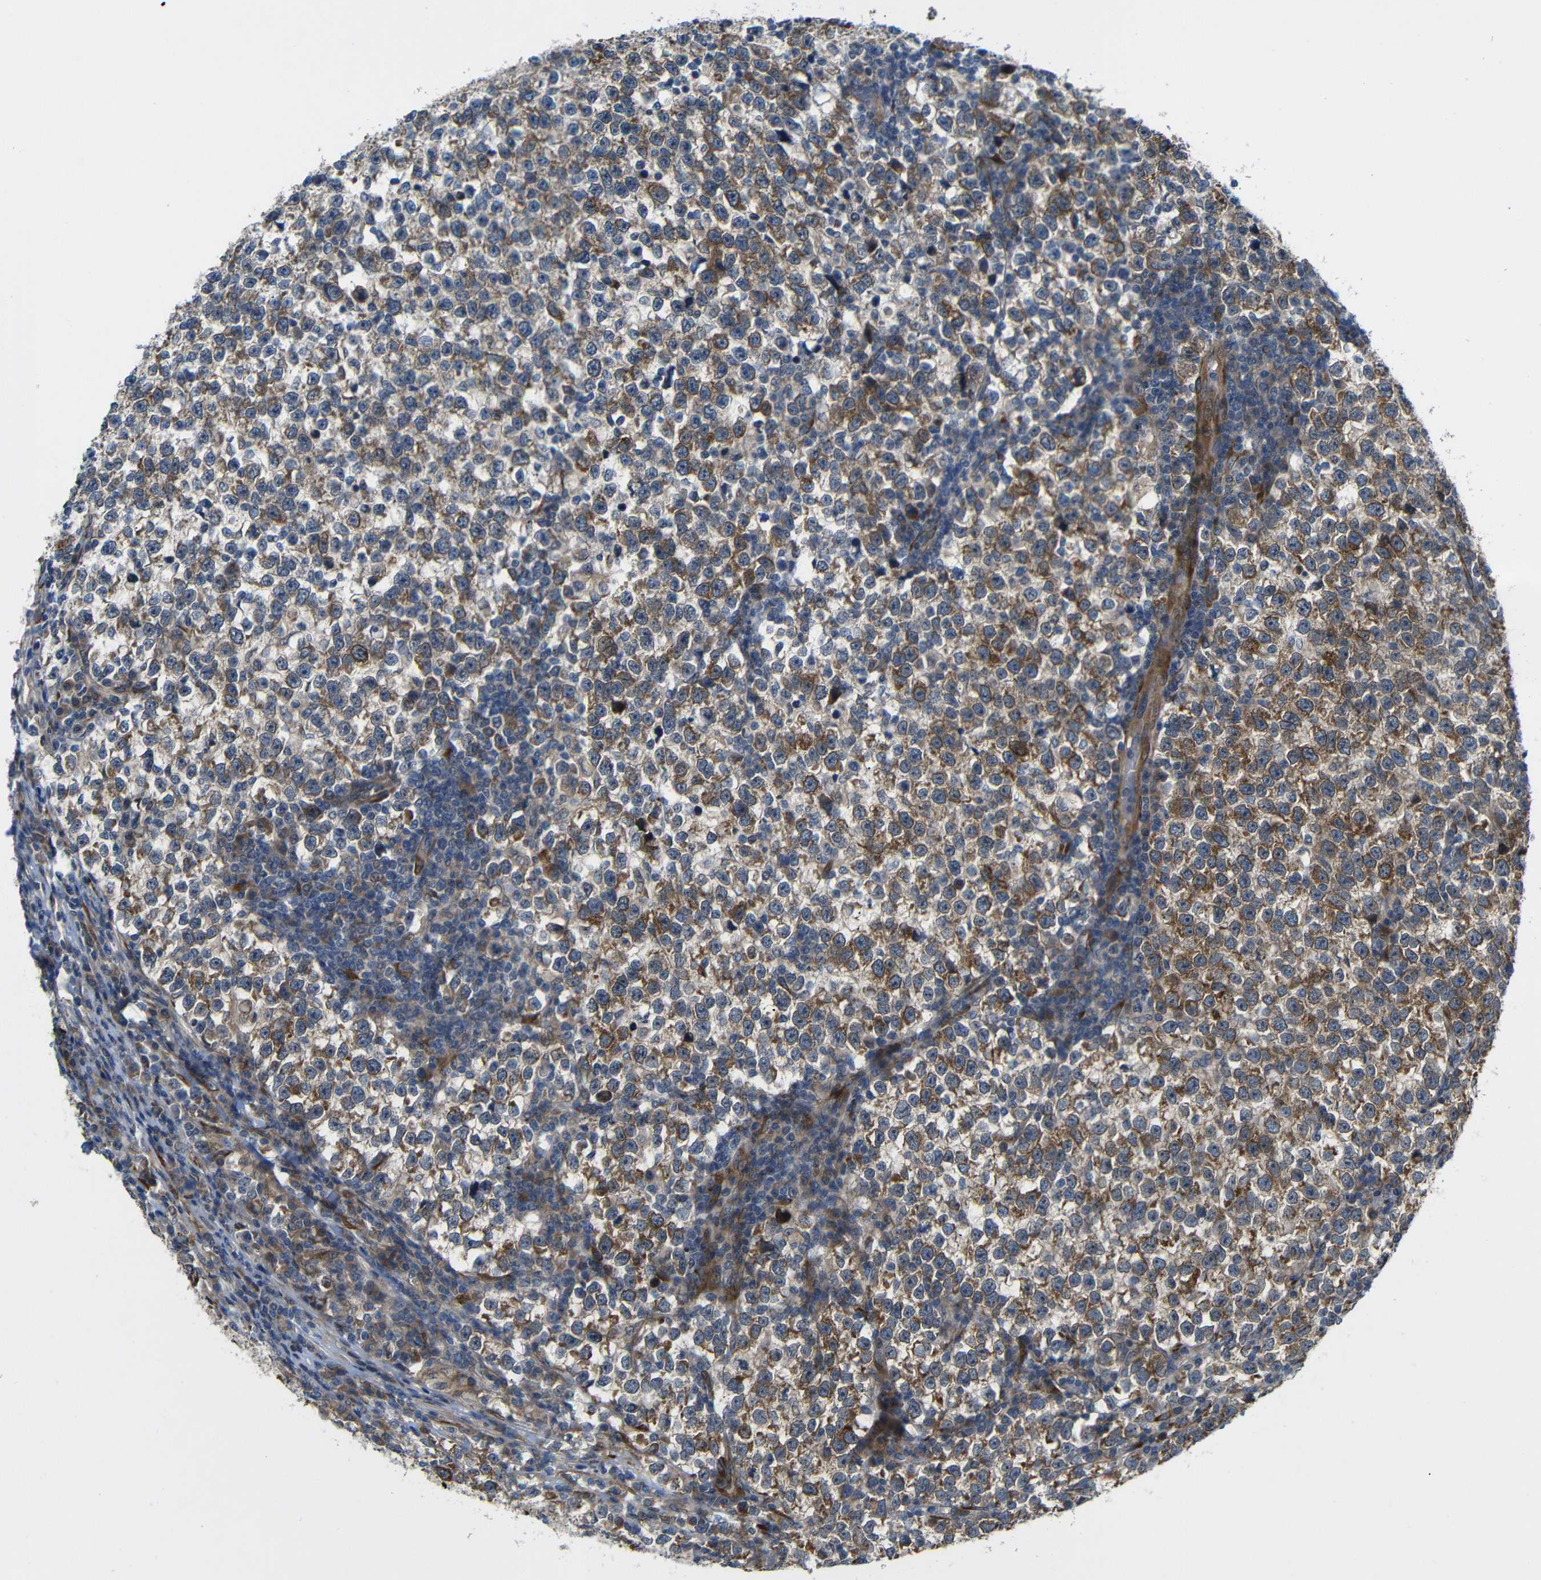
{"staining": {"intensity": "moderate", "quantity": ">75%", "location": "cytoplasmic/membranous"}, "tissue": "testis cancer", "cell_type": "Tumor cells", "image_type": "cancer", "snomed": [{"axis": "morphology", "description": "Normal tissue, NOS"}, {"axis": "morphology", "description": "Seminoma, NOS"}, {"axis": "topography", "description": "Testis"}], "caption": "Tumor cells exhibit medium levels of moderate cytoplasmic/membranous expression in approximately >75% of cells in testis cancer.", "gene": "P3H2", "patient": {"sex": "male", "age": 43}}